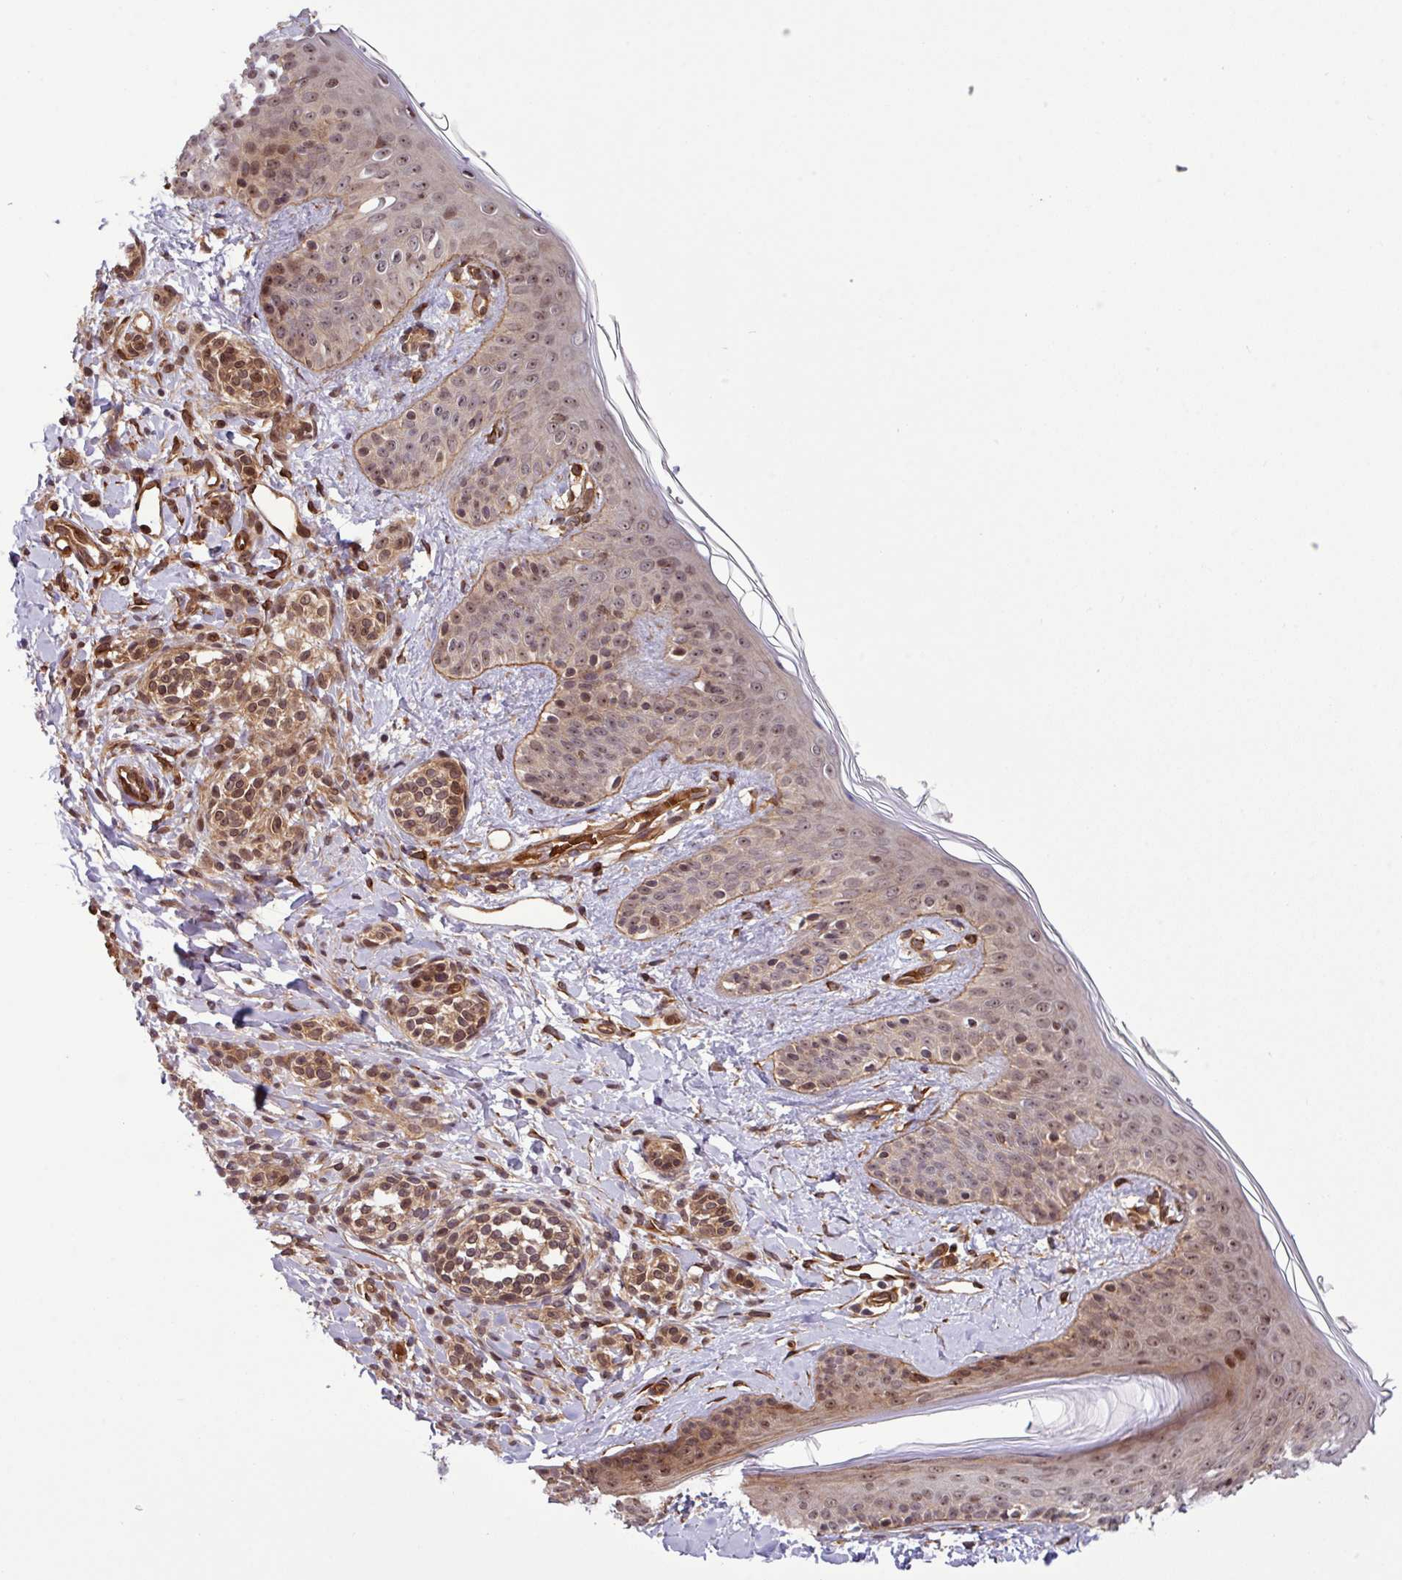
{"staining": {"intensity": "strong", "quantity": ">75%", "location": "cytoplasmic/membranous"}, "tissue": "skin", "cell_type": "Fibroblasts", "image_type": "normal", "snomed": [{"axis": "morphology", "description": "Normal tissue, NOS"}, {"axis": "topography", "description": "Skin"}], "caption": "The image displays staining of unremarkable skin, revealing strong cytoplasmic/membranous protein staining (brown color) within fibroblasts.", "gene": "C7orf50", "patient": {"sex": "male", "age": 16}}